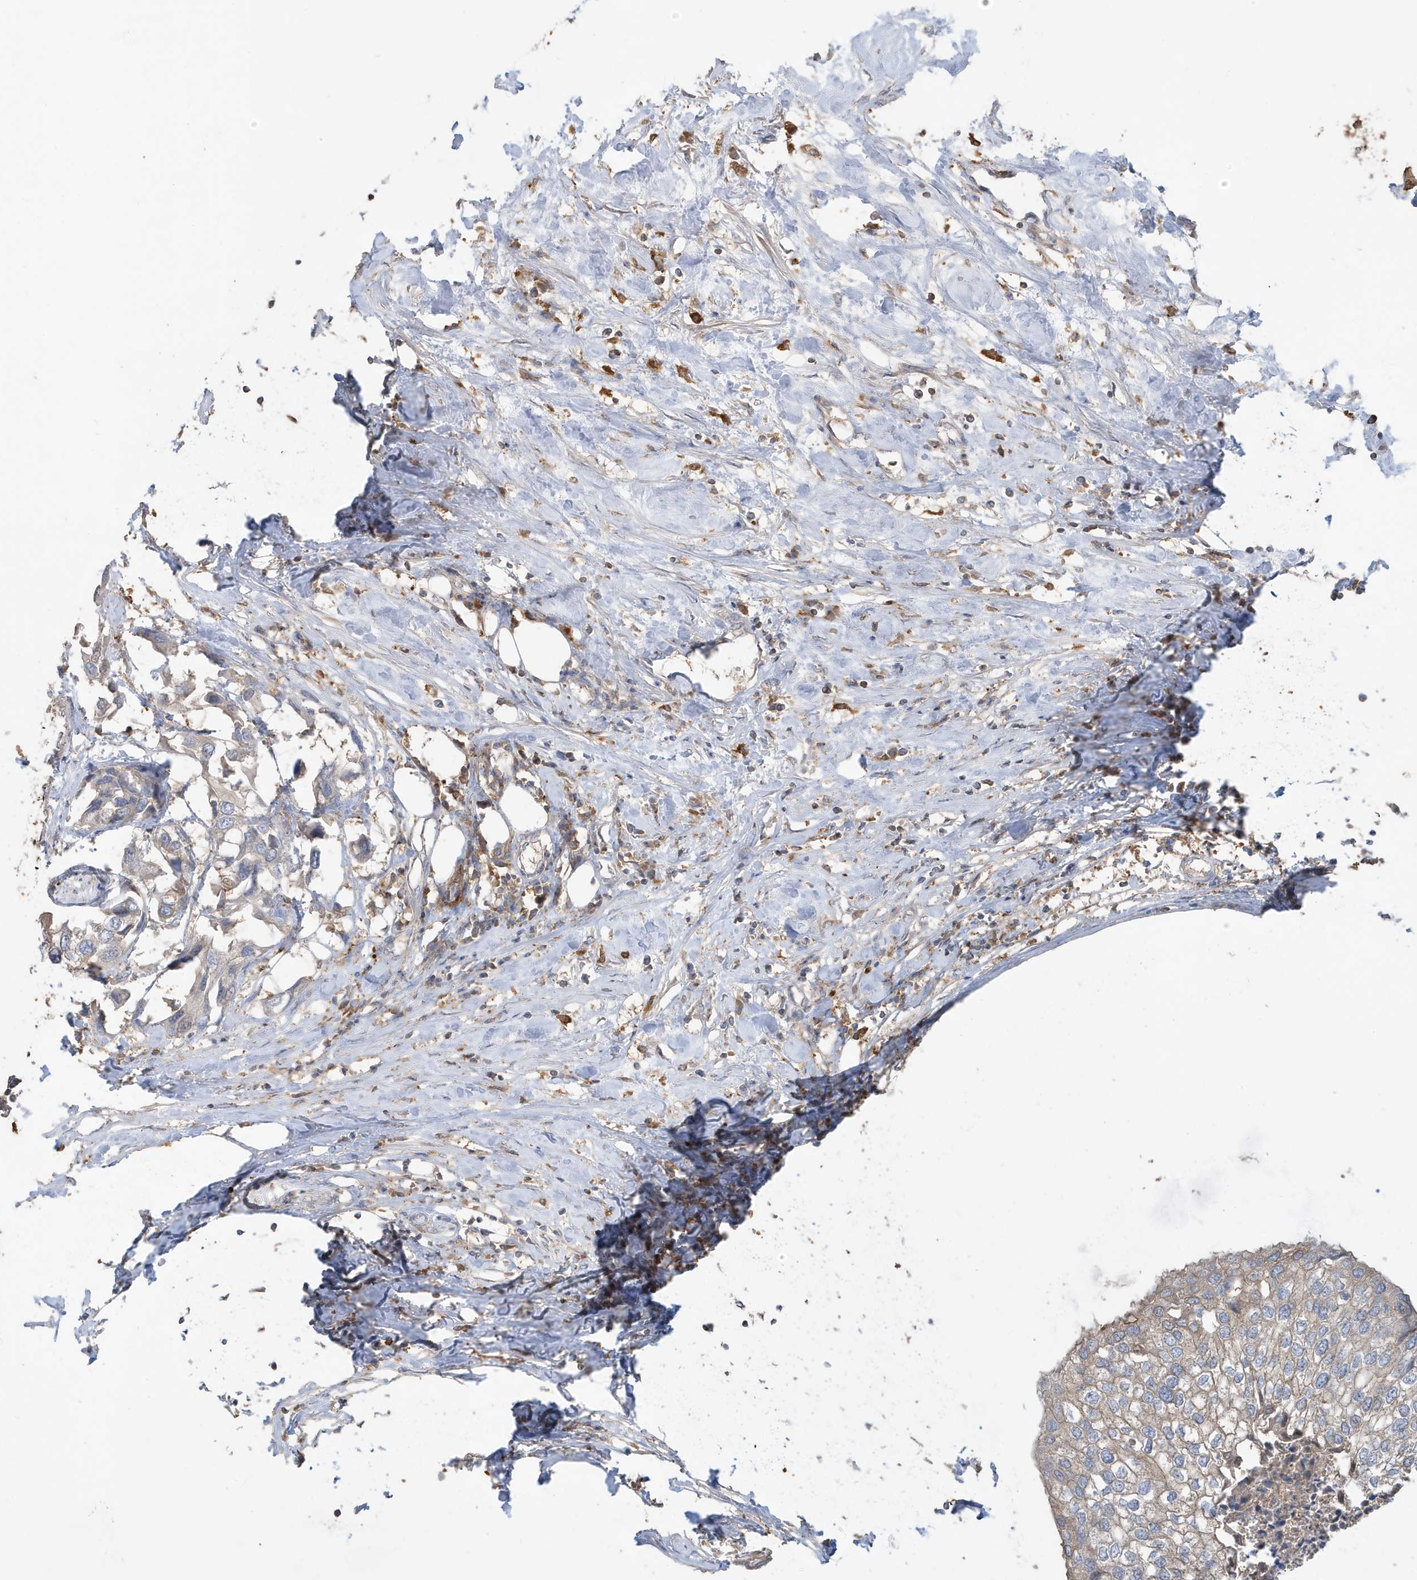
{"staining": {"intensity": "weak", "quantity": "<25%", "location": "cytoplasmic/membranous"}, "tissue": "urothelial cancer", "cell_type": "Tumor cells", "image_type": "cancer", "snomed": [{"axis": "morphology", "description": "Urothelial carcinoma, High grade"}, {"axis": "topography", "description": "Urinary bladder"}], "caption": "High magnification brightfield microscopy of urothelial cancer stained with DAB (3,3'-diaminobenzidine) (brown) and counterstained with hematoxylin (blue): tumor cells show no significant positivity.", "gene": "ABTB1", "patient": {"sex": "male", "age": 64}}